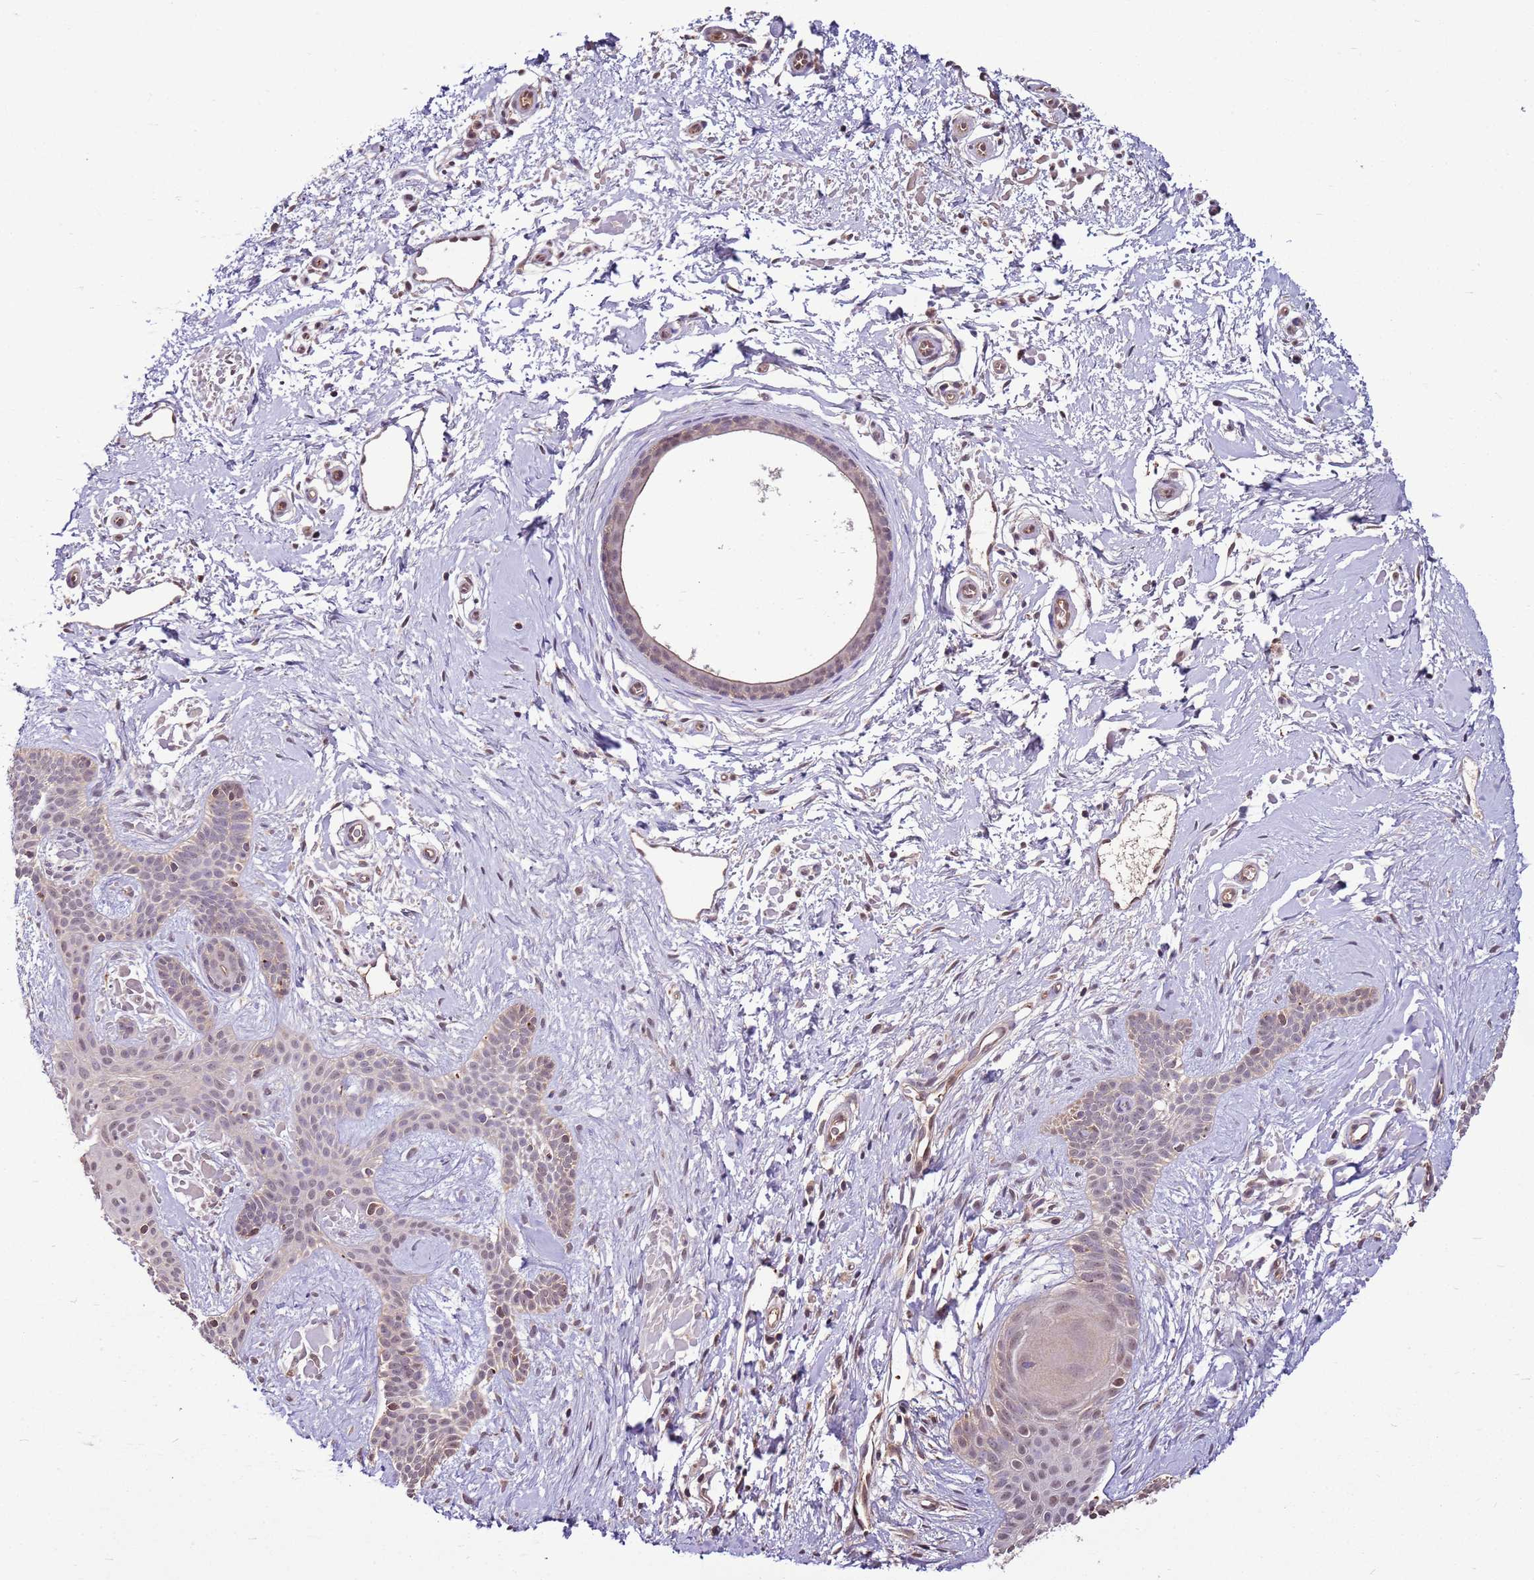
{"staining": {"intensity": "weak", "quantity": "<25%", "location": "nuclear"}, "tissue": "skin cancer", "cell_type": "Tumor cells", "image_type": "cancer", "snomed": [{"axis": "morphology", "description": "Basal cell carcinoma"}, {"axis": "topography", "description": "Skin"}], "caption": "This histopathology image is of skin basal cell carcinoma stained with immunohistochemistry (IHC) to label a protein in brown with the nuclei are counter-stained blue. There is no staining in tumor cells.", "gene": "BBS5", "patient": {"sex": "male", "age": 78}}